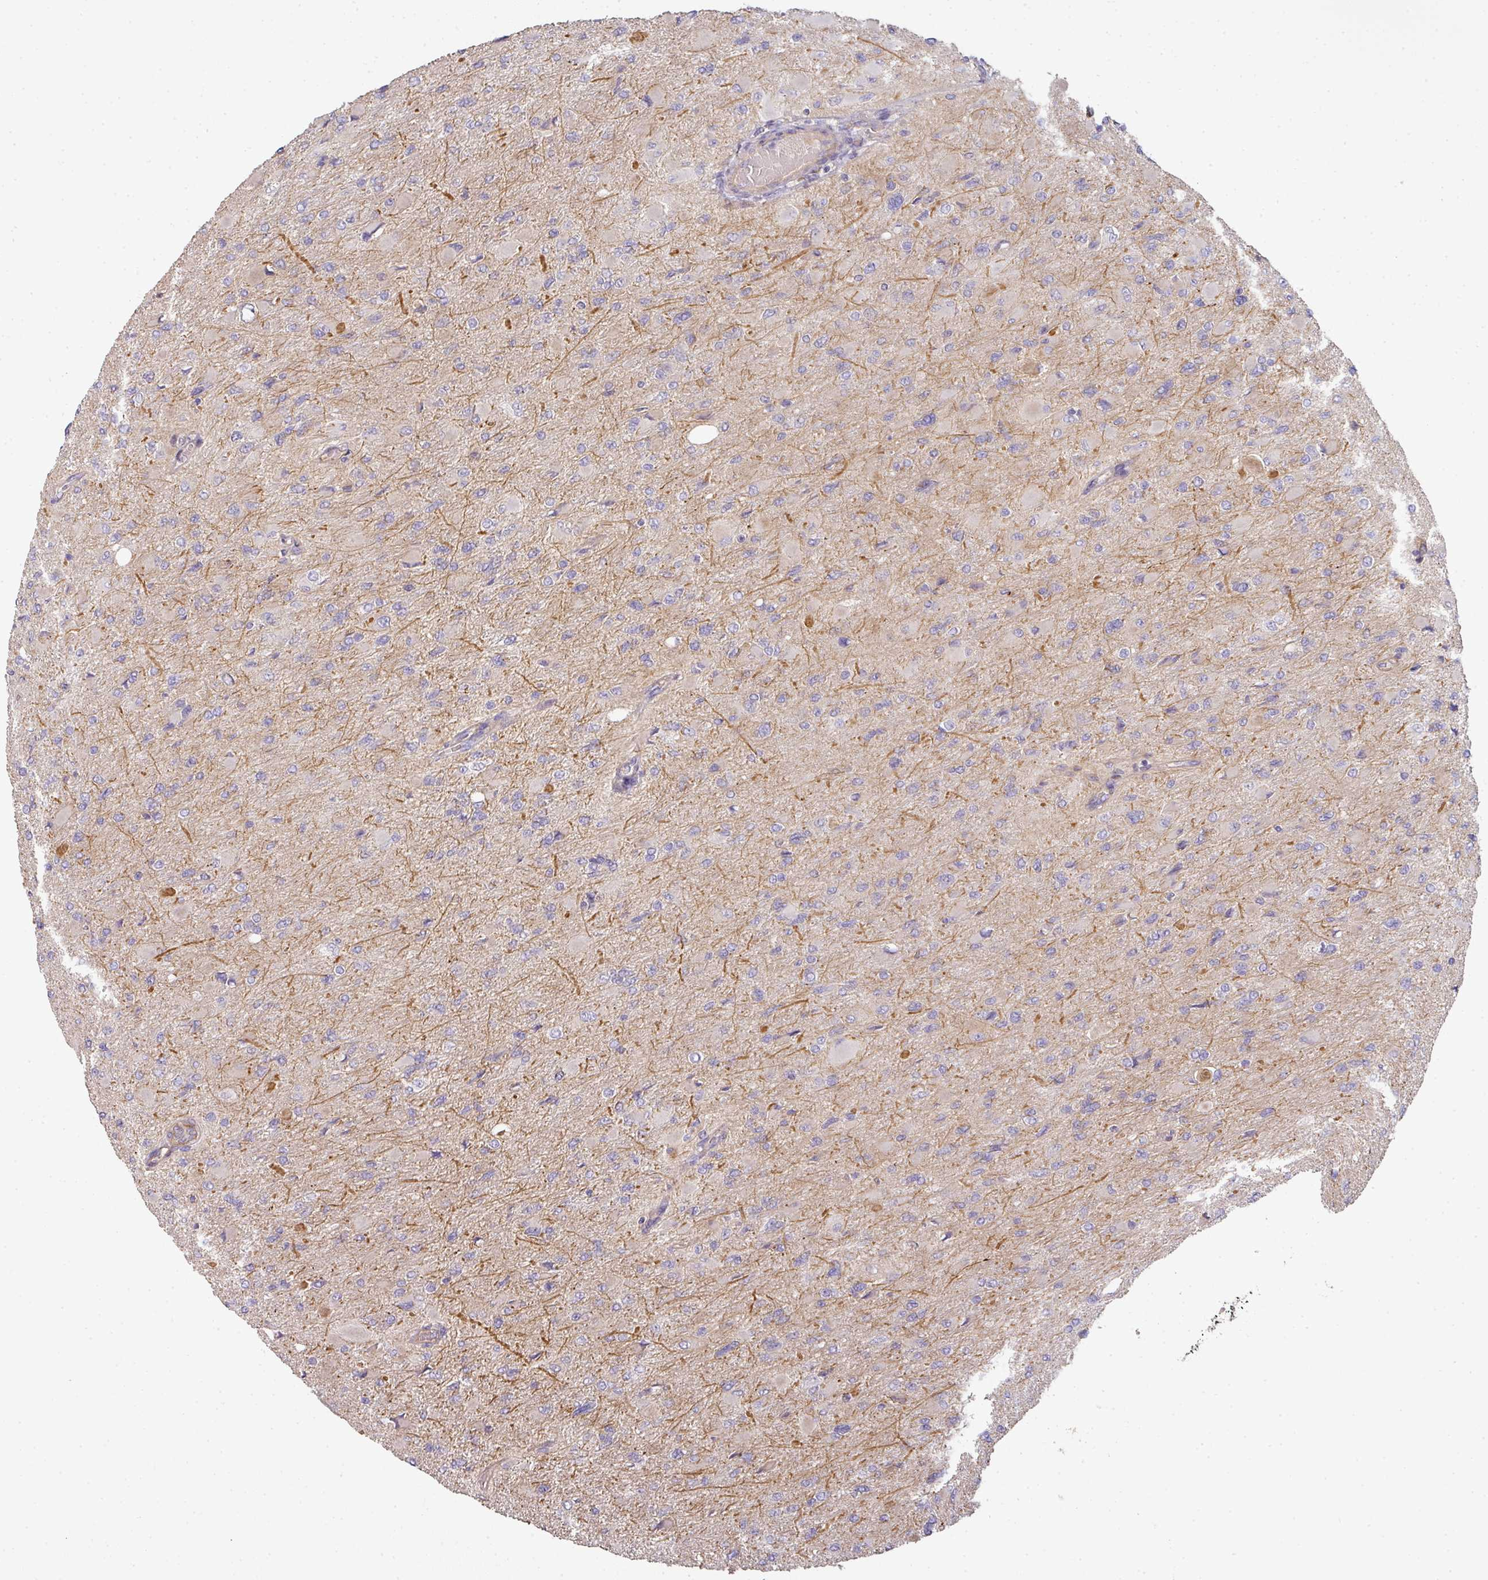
{"staining": {"intensity": "negative", "quantity": "none", "location": "none"}, "tissue": "glioma", "cell_type": "Tumor cells", "image_type": "cancer", "snomed": [{"axis": "morphology", "description": "Glioma, malignant, High grade"}, {"axis": "topography", "description": "Cerebral cortex"}], "caption": "Glioma stained for a protein using IHC displays no expression tumor cells.", "gene": "PCDH1", "patient": {"sex": "female", "age": 36}}